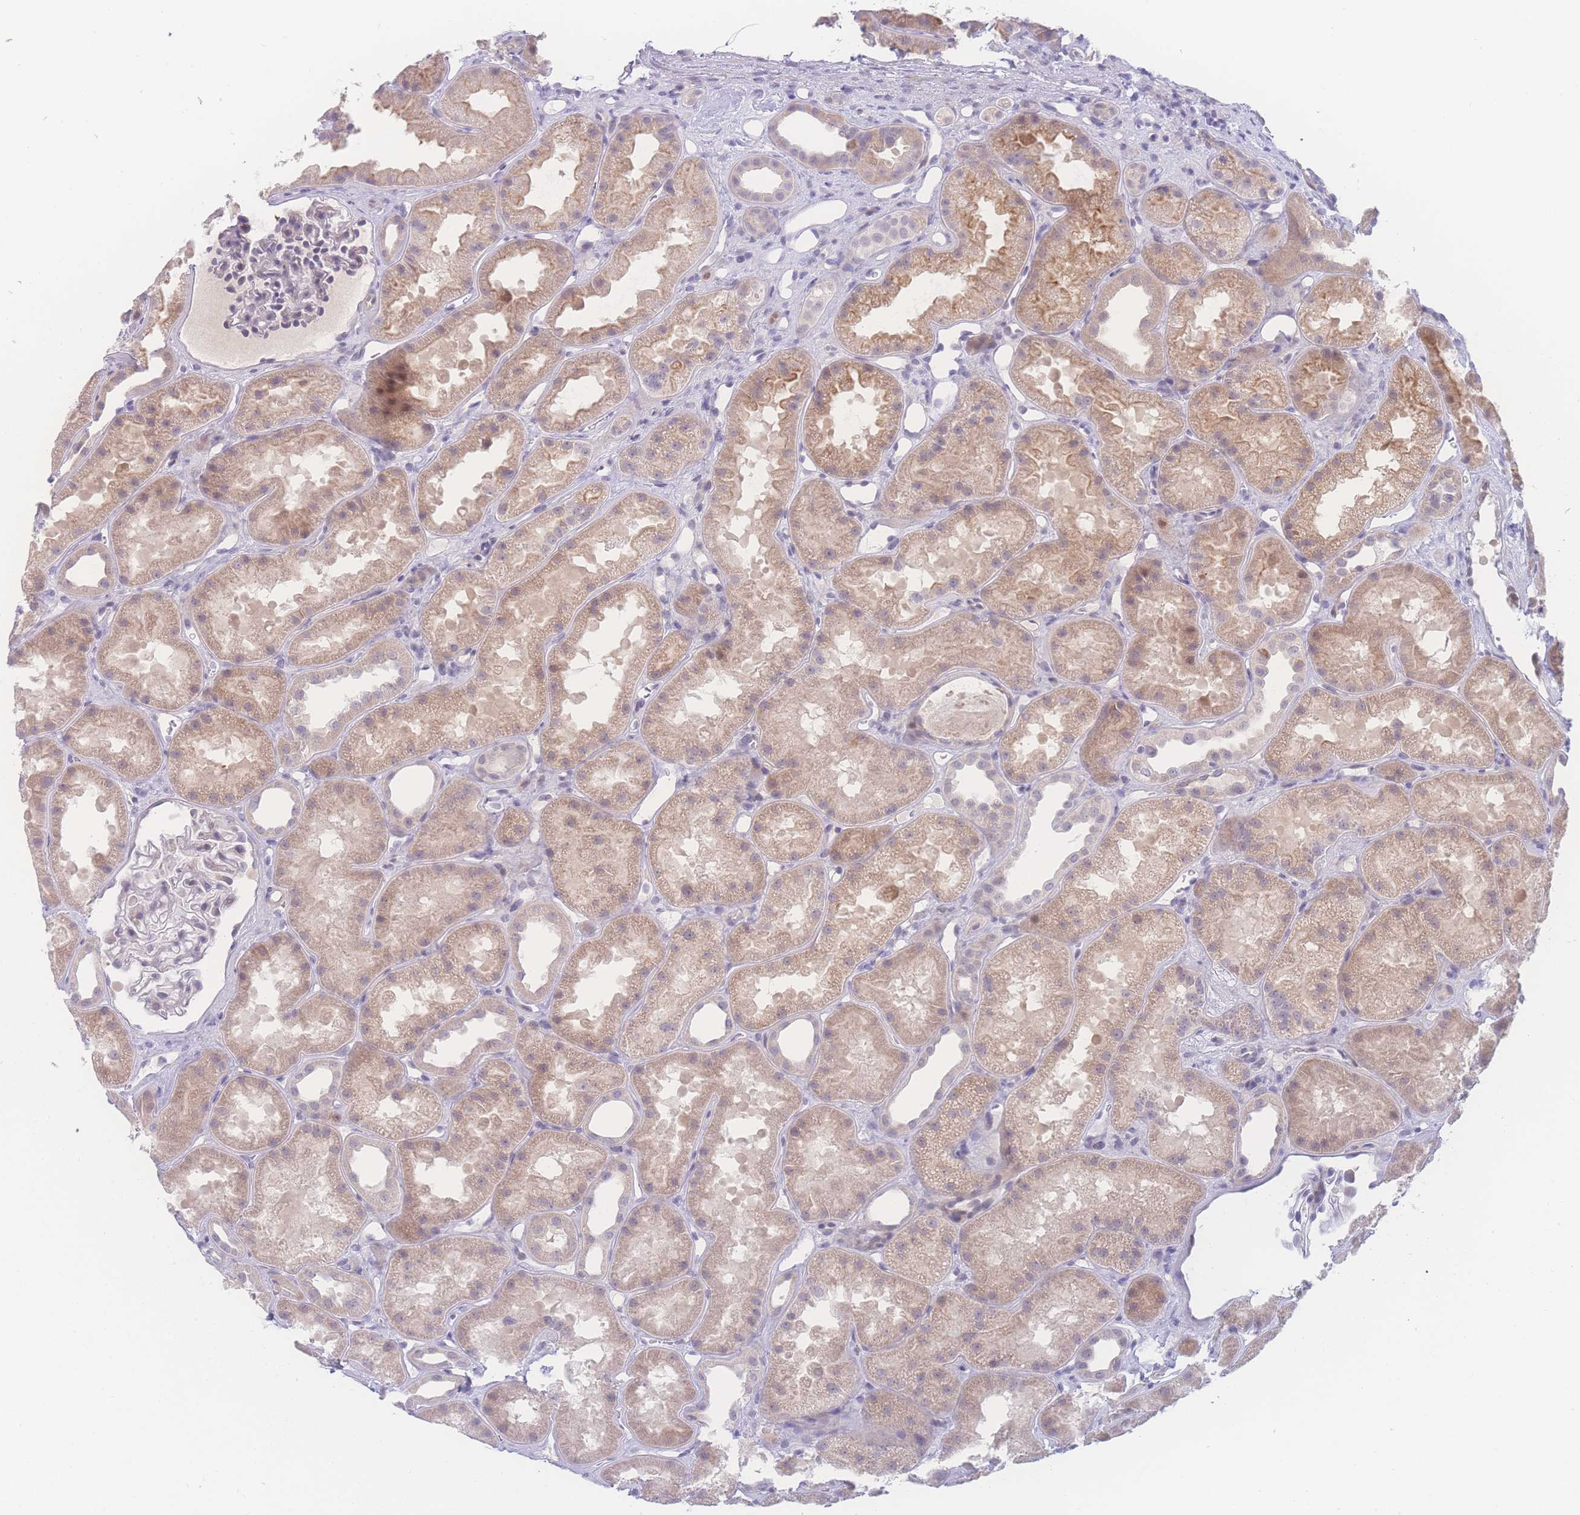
{"staining": {"intensity": "negative", "quantity": "none", "location": "none"}, "tissue": "kidney", "cell_type": "Cells in glomeruli", "image_type": "normal", "snomed": [{"axis": "morphology", "description": "Normal tissue, NOS"}, {"axis": "topography", "description": "Kidney"}], "caption": "This histopathology image is of normal kidney stained with IHC to label a protein in brown with the nuclei are counter-stained blue. There is no expression in cells in glomeruli. Nuclei are stained in blue.", "gene": "PRSS22", "patient": {"sex": "male", "age": 61}}